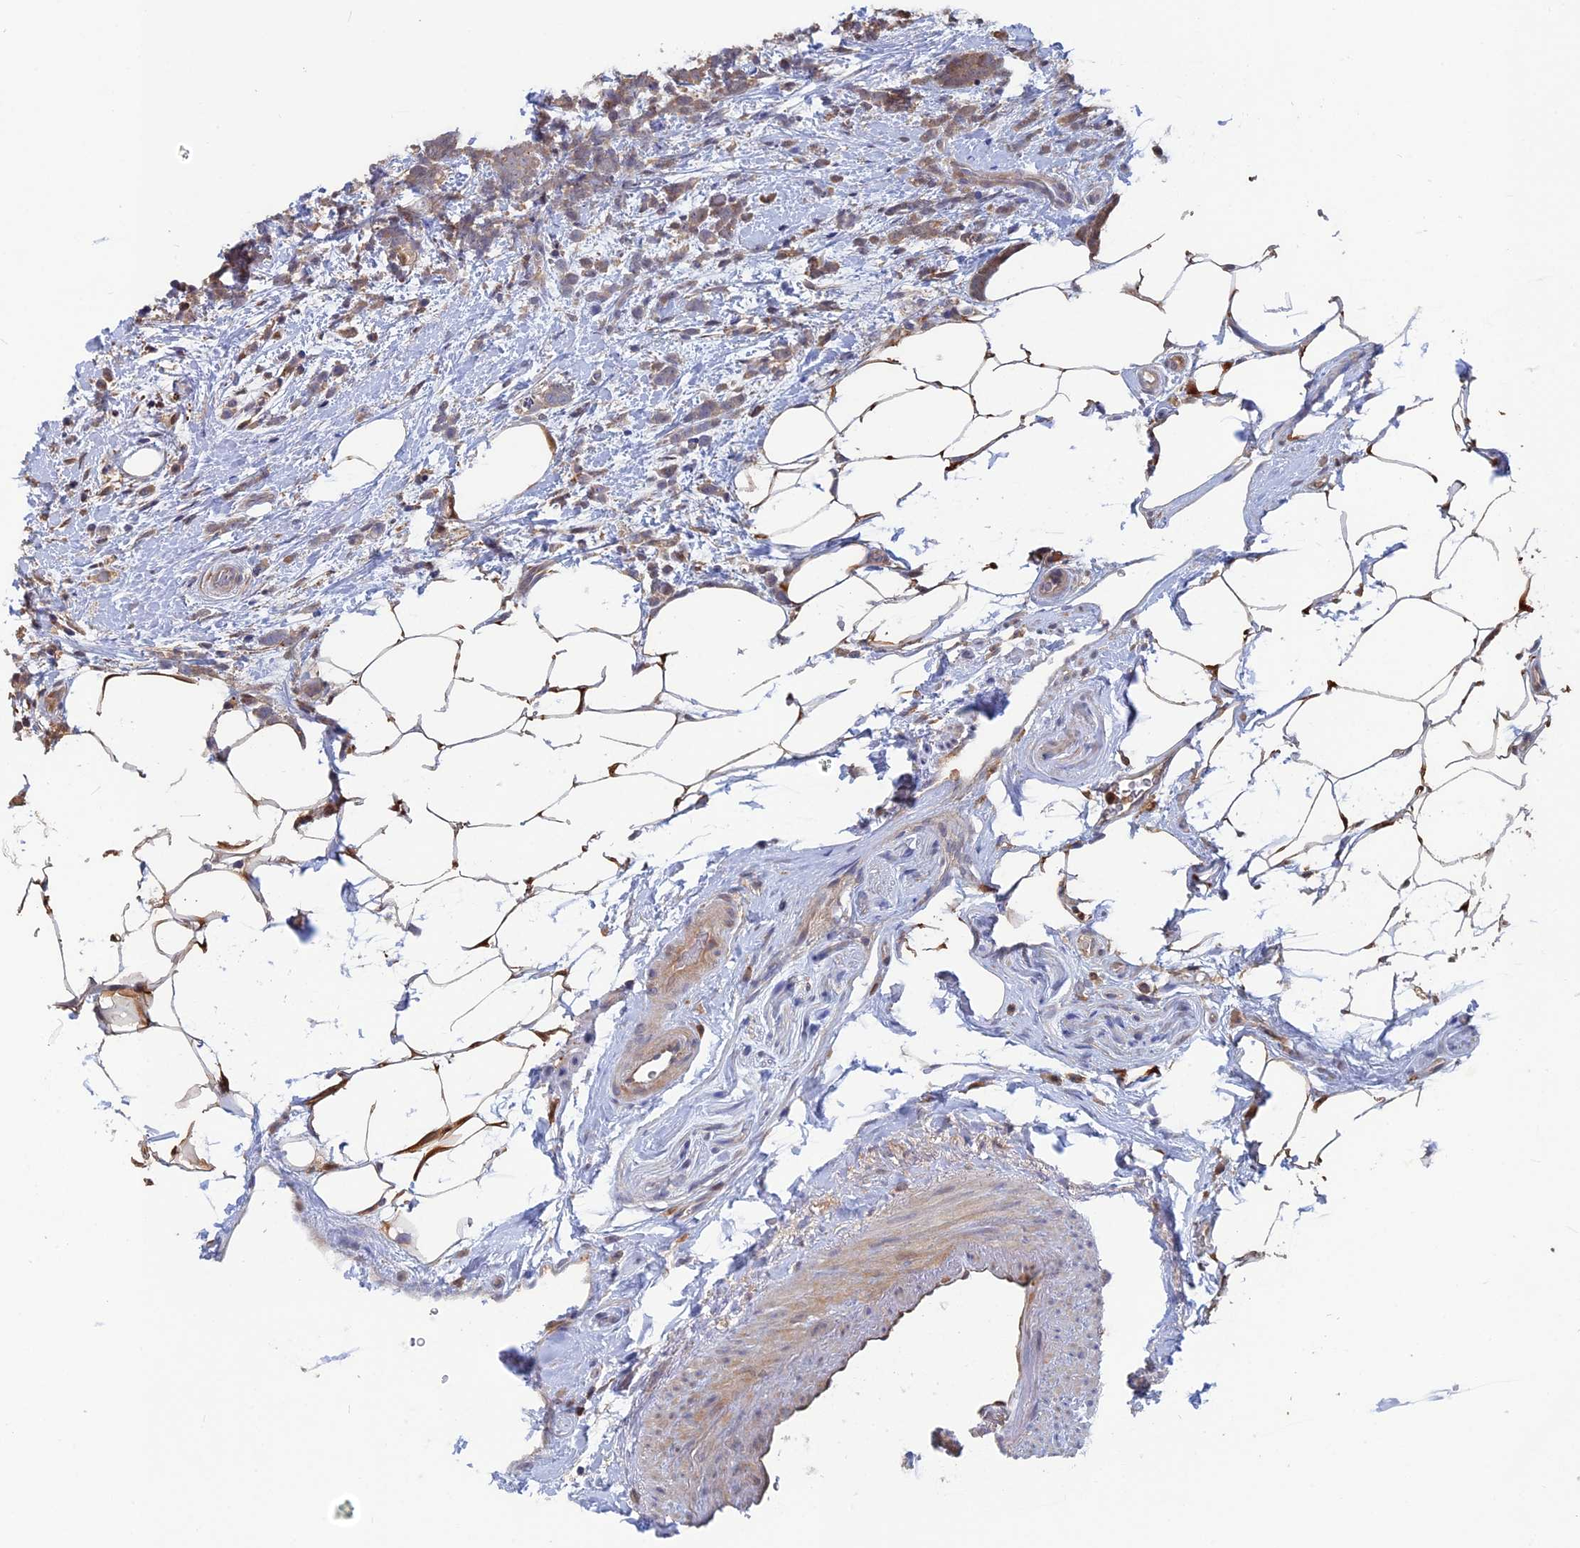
{"staining": {"intensity": "weak", "quantity": ">75%", "location": "cytoplasmic/membranous"}, "tissue": "breast cancer", "cell_type": "Tumor cells", "image_type": "cancer", "snomed": [{"axis": "morphology", "description": "Lobular carcinoma"}, {"axis": "topography", "description": "Breast"}], "caption": "The micrograph displays a brown stain indicating the presence of a protein in the cytoplasmic/membranous of tumor cells in breast lobular carcinoma.", "gene": "BLVRA", "patient": {"sex": "female", "age": 58}}